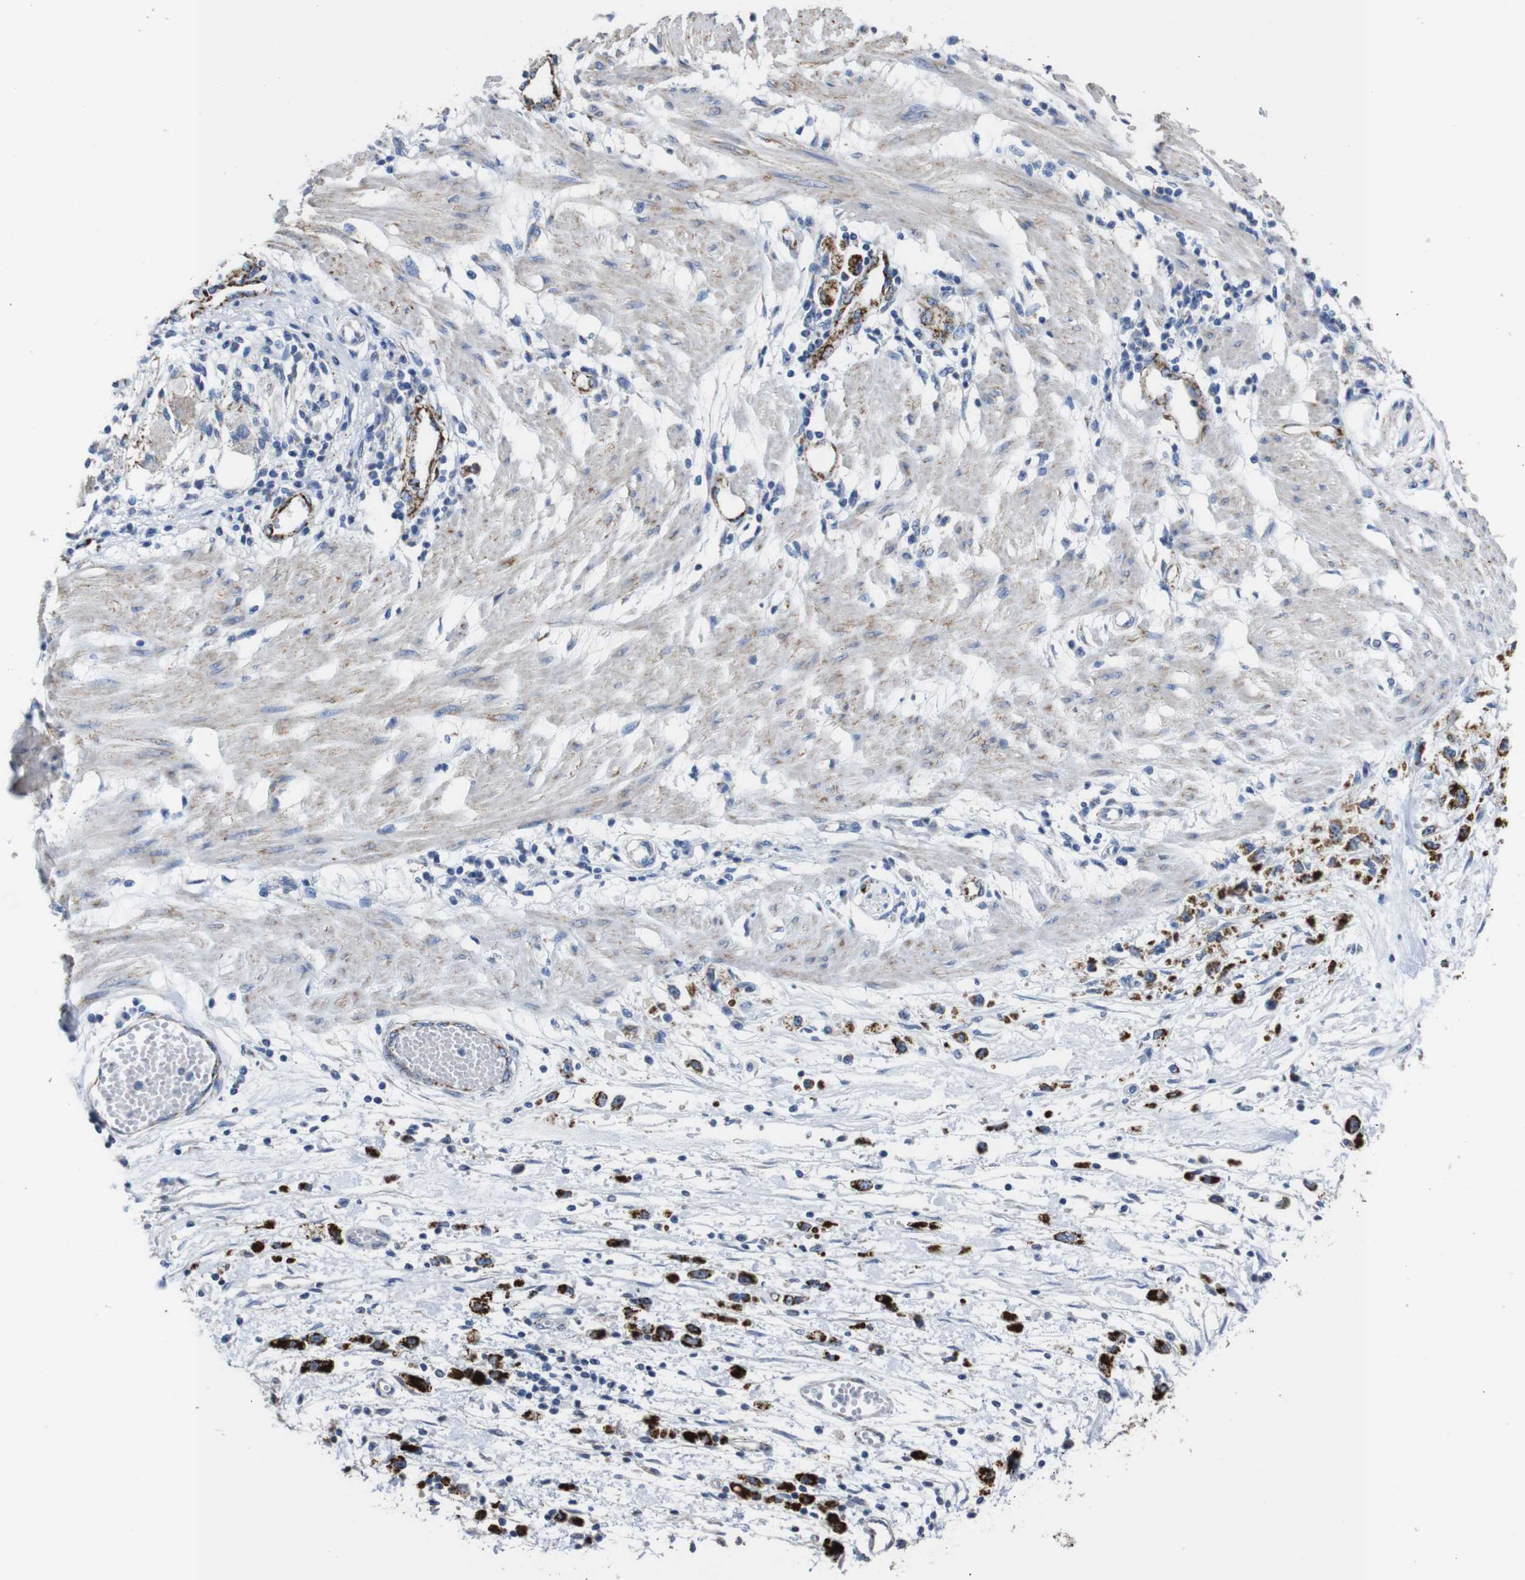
{"staining": {"intensity": "strong", "quantity": ">75%", "location": "cytoplasmic/membranous"}, "tissue": "stomach cancer", "cell_type": "Tumor cells", "image_type": "cancer", "snomed": [{"axis": "morphology", "description": "Adenocarcinoma, NOS"}, {"axis": "topography", "description": "Stomach"}], "caption": "Stomach adenocarcinoma was stained to show a protein in brown. There is high levels of strong cytoplasmic/membranous expression in about >75% of tumor cells. The staining is performed using DAB (3,3'-diaminobenzidine) brown chromogen to label protein expression. The nuclei are counter-stained blue using hematoxylin.", "gene": "MAOA", "patient": {"sex": "female", "age": 59}}